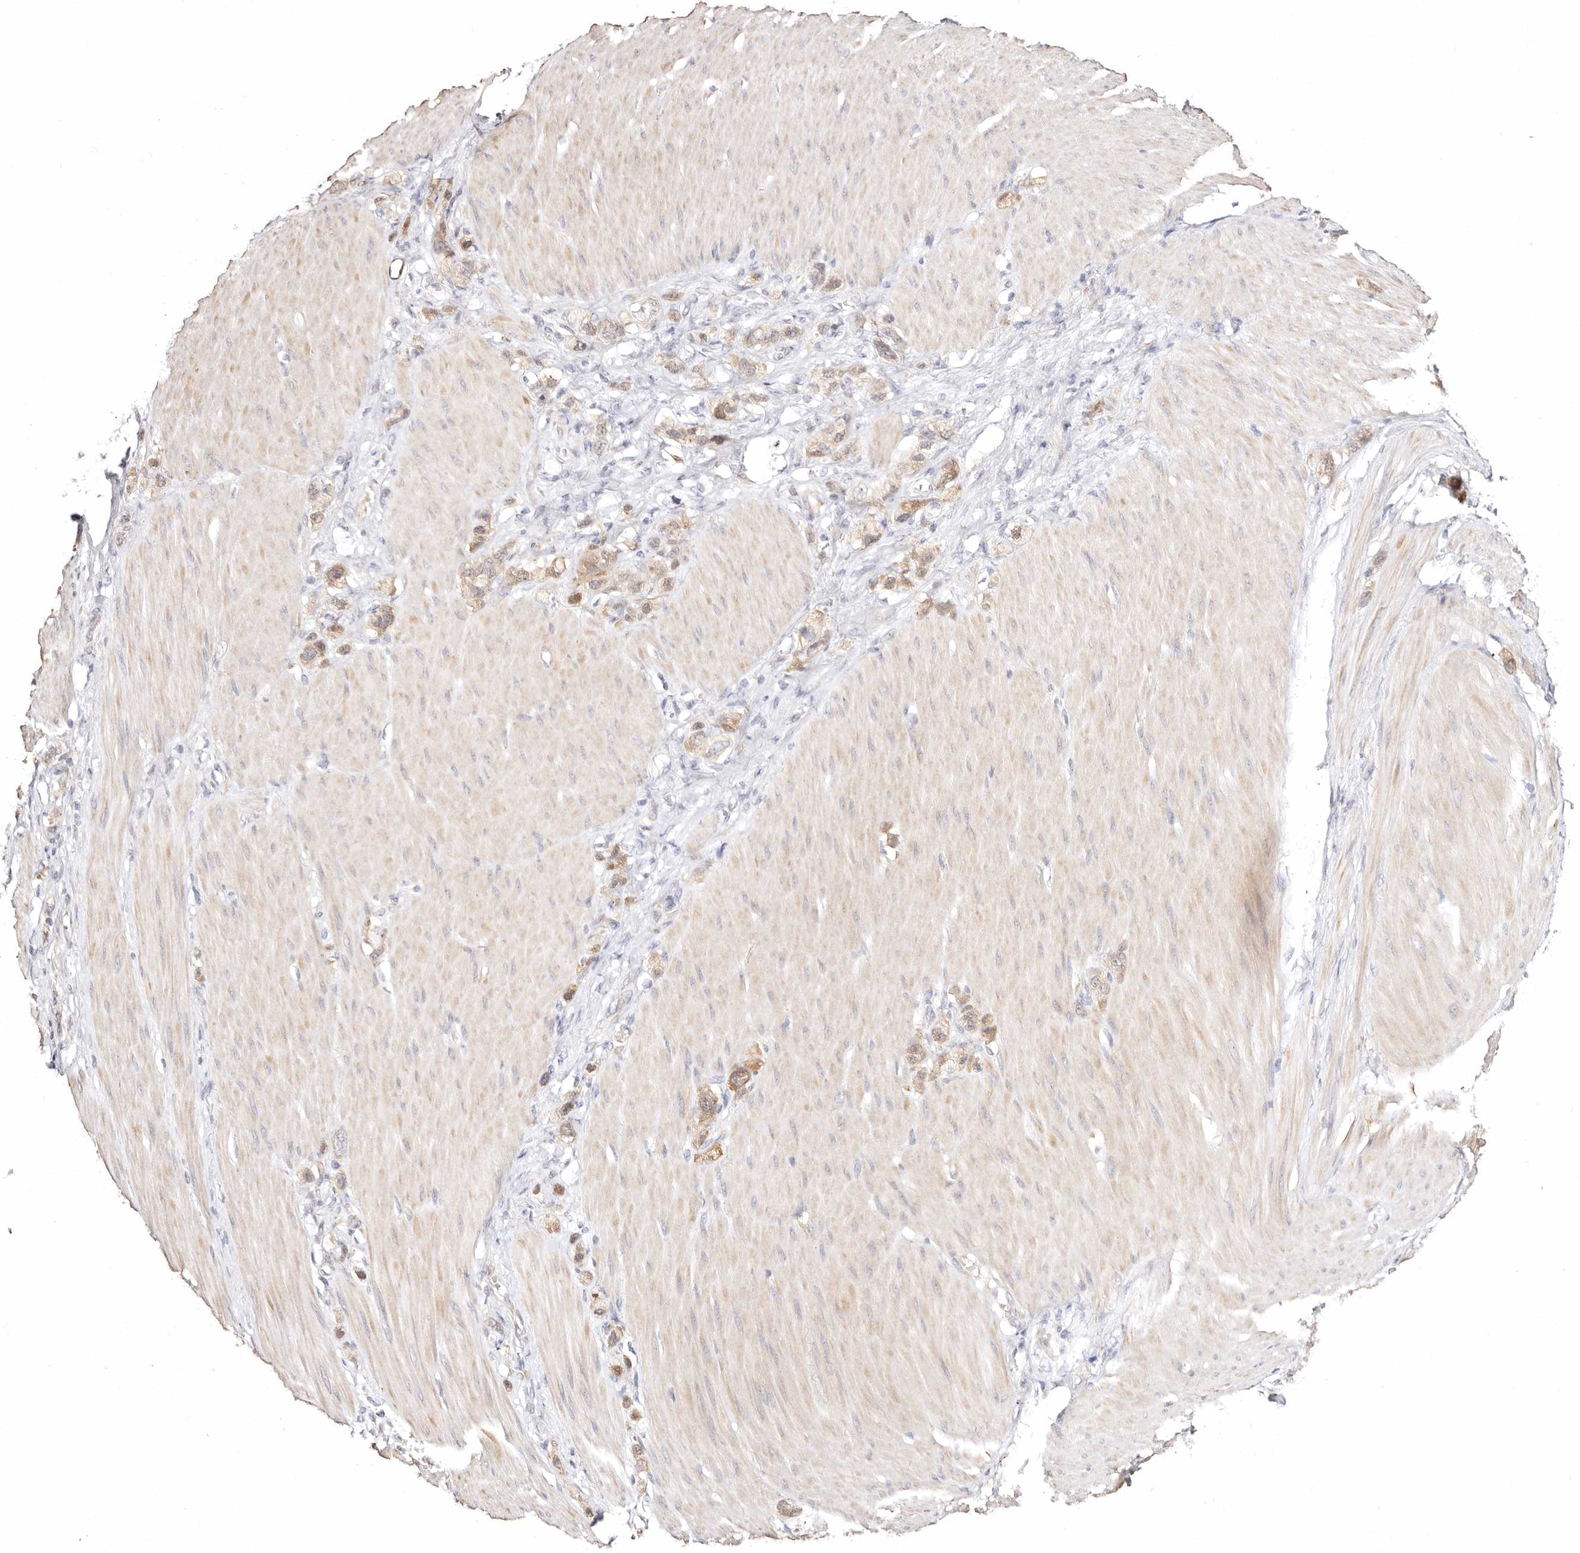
{"staining": {"intensity": "weak", "quantity": ">75%", "location": "cytoplasmic/membranous,nuclear"}, "tissue": "stomach cancer", "cell_type": "Tumor cells", "image_type": "cancer", "snomed": [{"axis": "morphology", "description": "Adenocarcinoma, NOS"}, {"axis": "topography", "description": "Stomach"}], "caption": "Weak cytoplasmic/membranous and nuclear positivity for a protein is identified in approximately >75% of tumor cells of stomach cancer (adenocarcinoma) using immunohistochemistry.", "gene": "BCL2L15", "patient": {"sex": "female", "age": 65}}